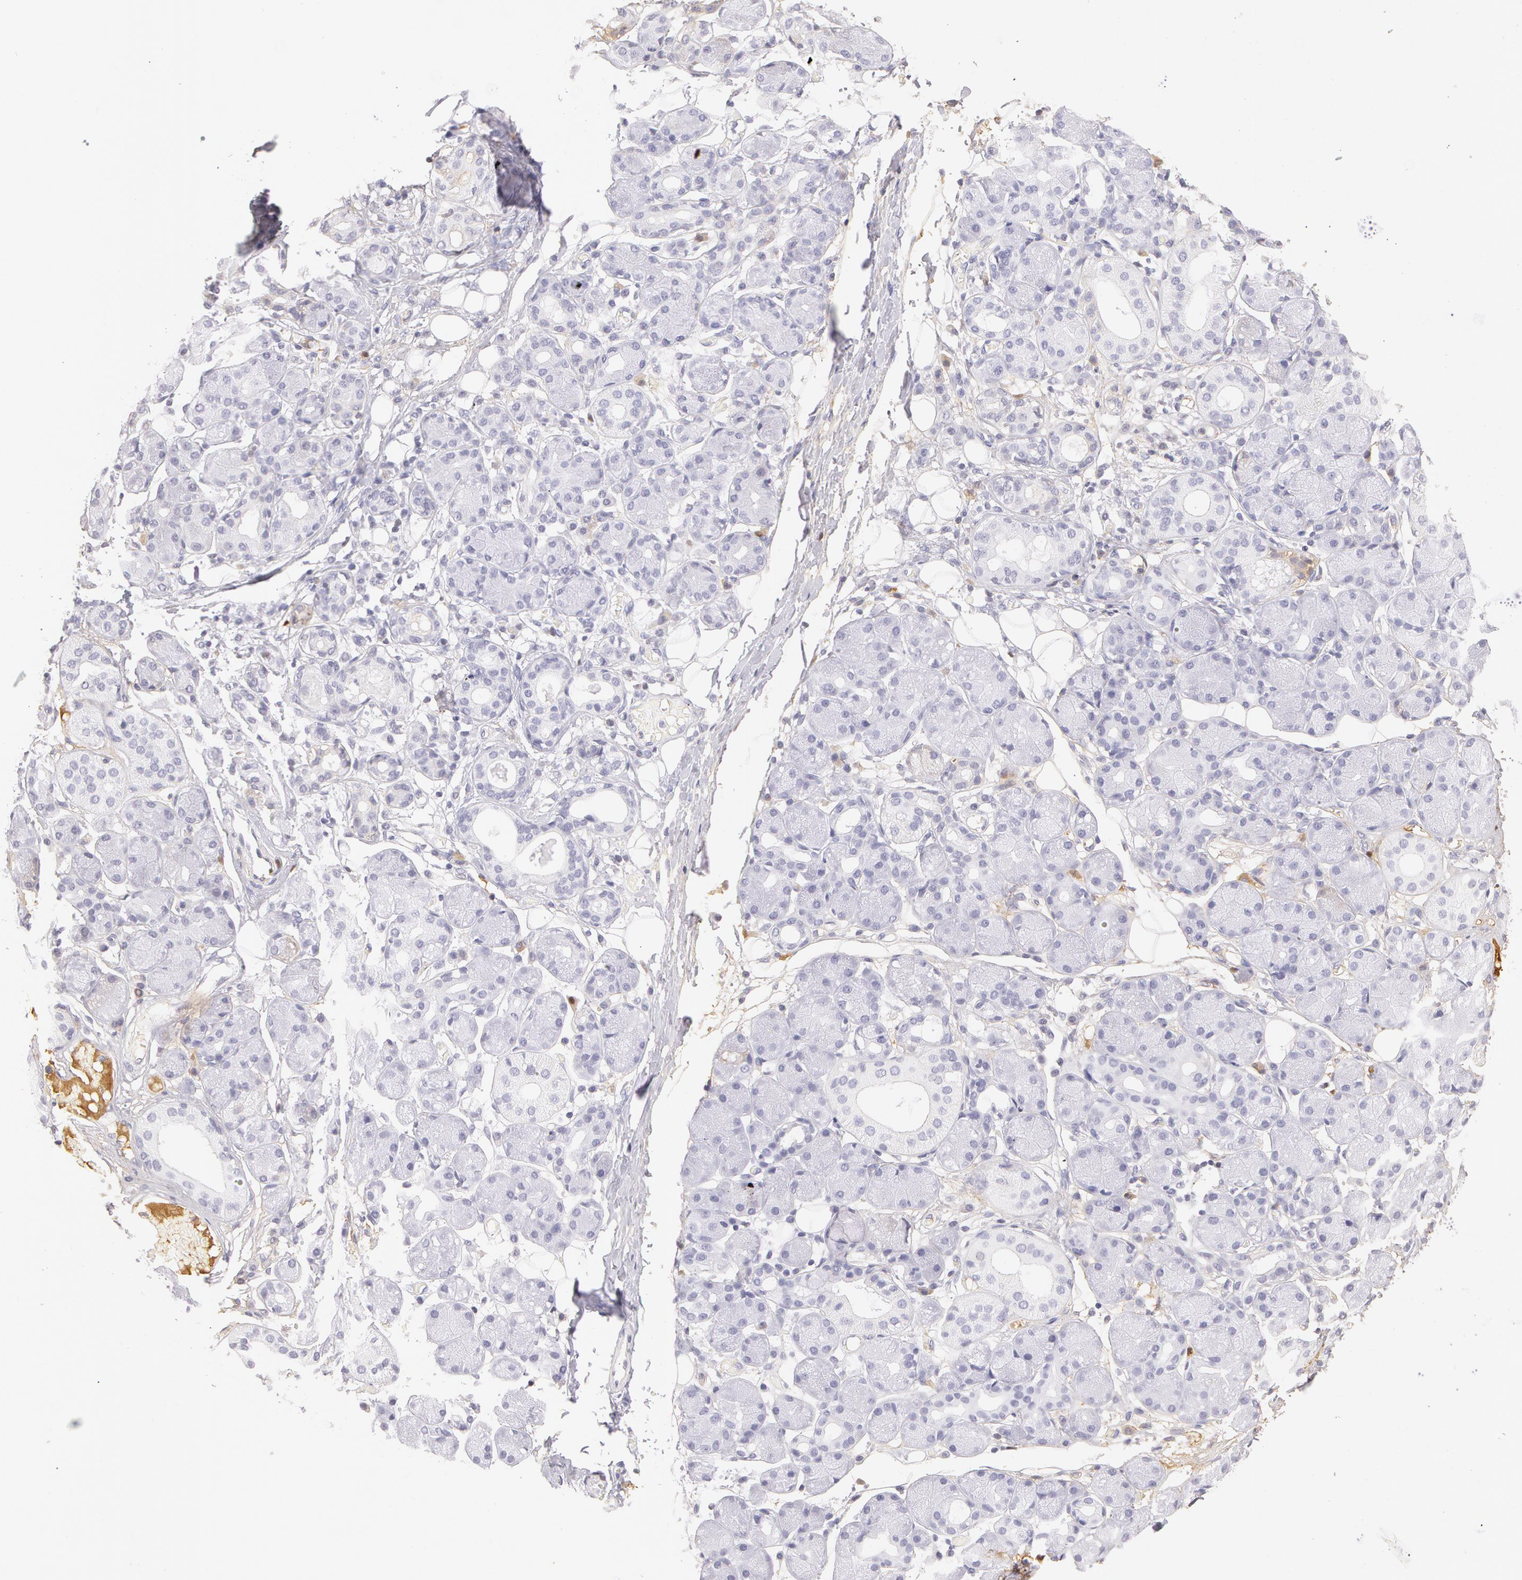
{"staining": {"intensity": "negative", "quantity": "none", "location": "none"}, "tissue": "salivary gland", "cell_type": "Glandular cells", "image_type": "normal", "snomed": [{"axis": "morphology", "description": "Normal tissue, NOS"}, {"axis": "topography", "description": "Salivary gland"}, {"axis": "topography", "description": "Peripheral nerve tissue"}], "caption": "The histopathology image shows no significant expression in glandular cells of salivary gland. Nuclei are stained in blue.", "gene": "AHSG", "patient": {"sex": "male", "age": 62}}